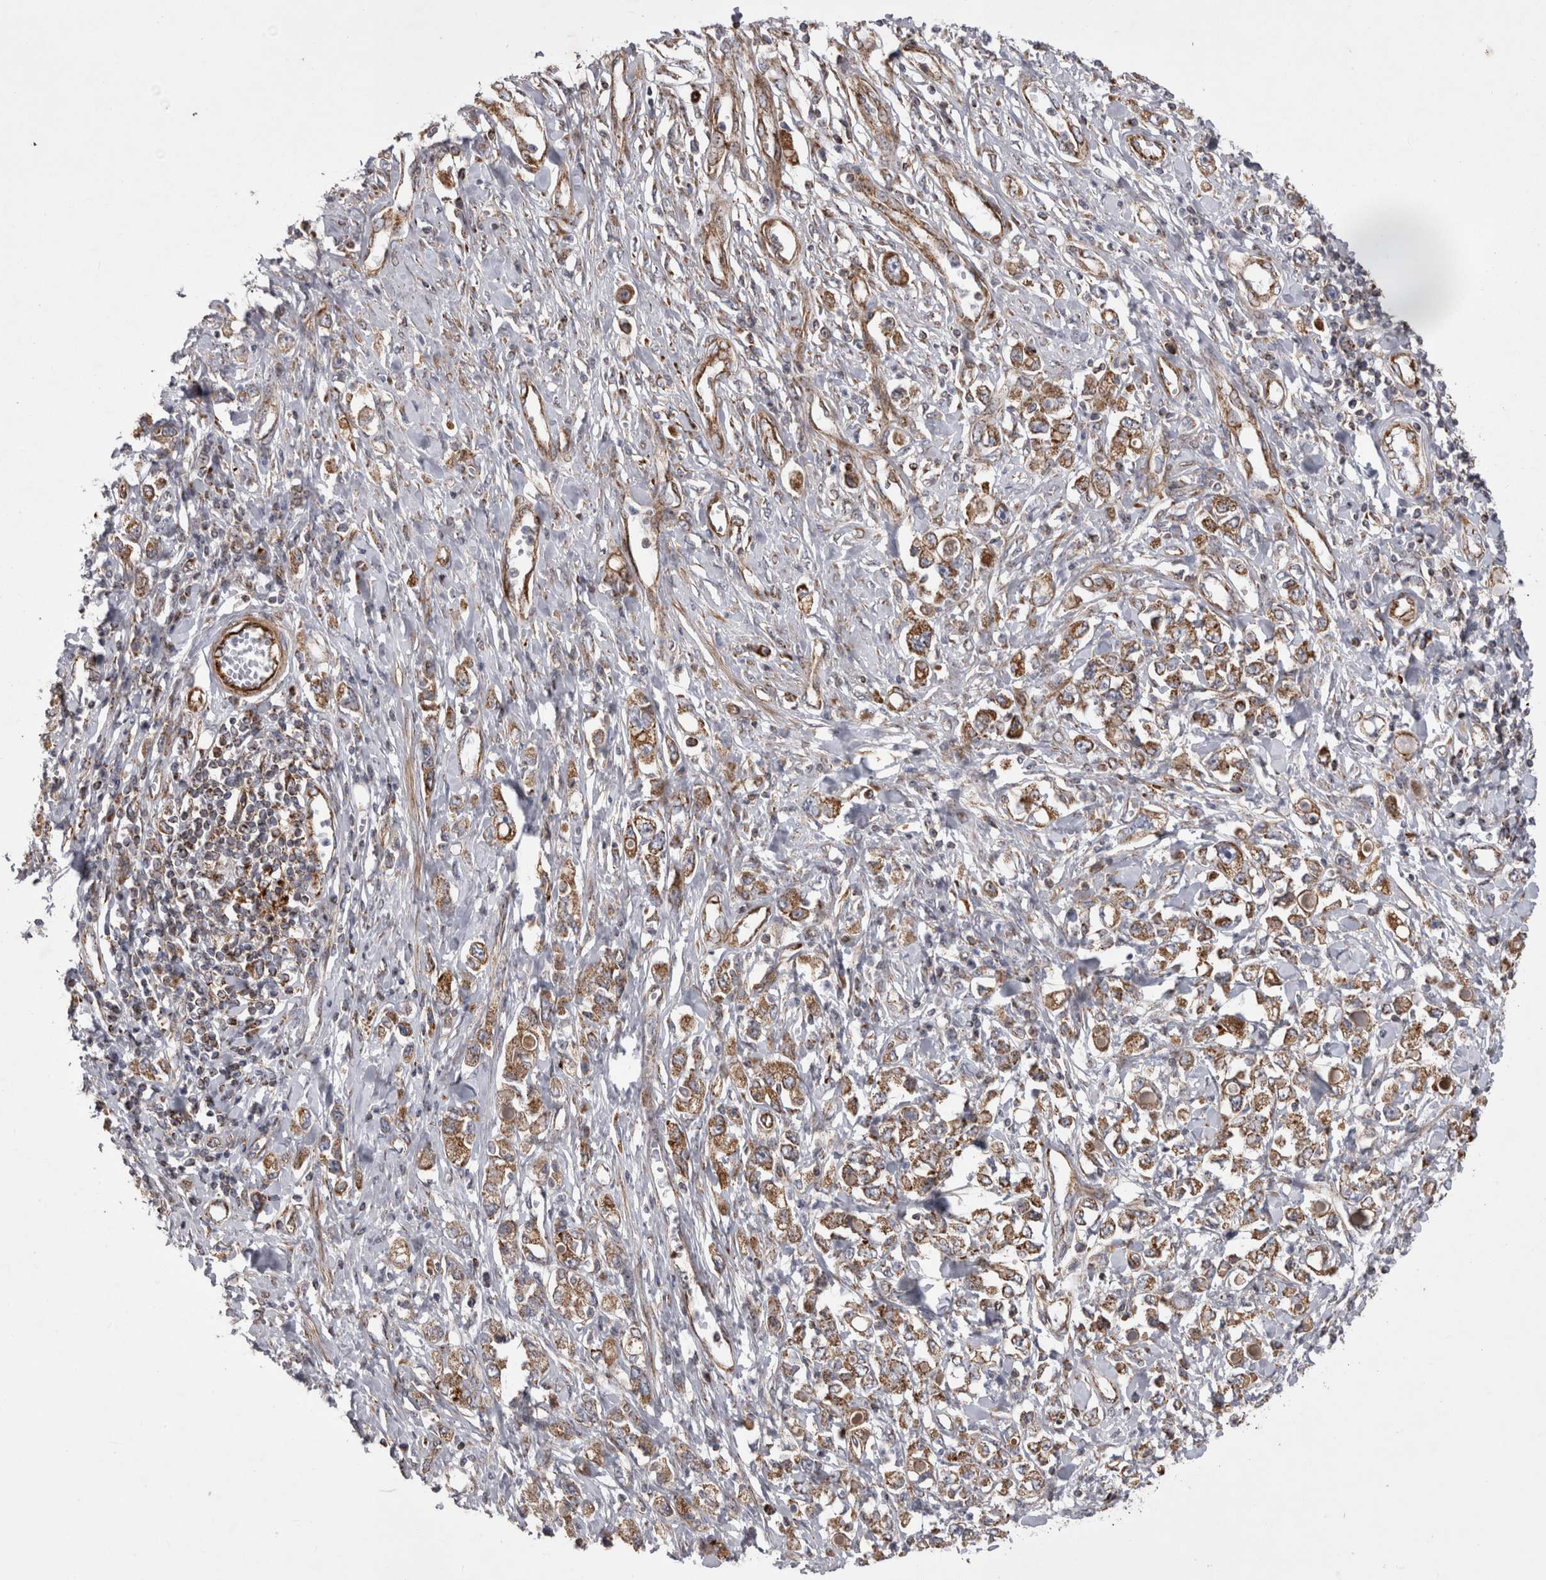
{"staining": {"intensity": "strong", "quantity": ">75%", "location": "cytoplasmic/membranous"}, "tissue": "stomach cancer", "cell_type": "Tumor cells", "image_type": "cancer", "snomed": [{"axis": "morphology", "description": "Adenocarcinoma, NOS"}, {"axis": "topography", "description": "Stomach"}], "caption": "Protein positivity by immunohistochemistry displays strong cytoplasmic/membranous staining in about >75% of tumor cells in stomach cancer.", "gene": "TSPOAP1", "patient": {"sex": "female", "age": 76}}